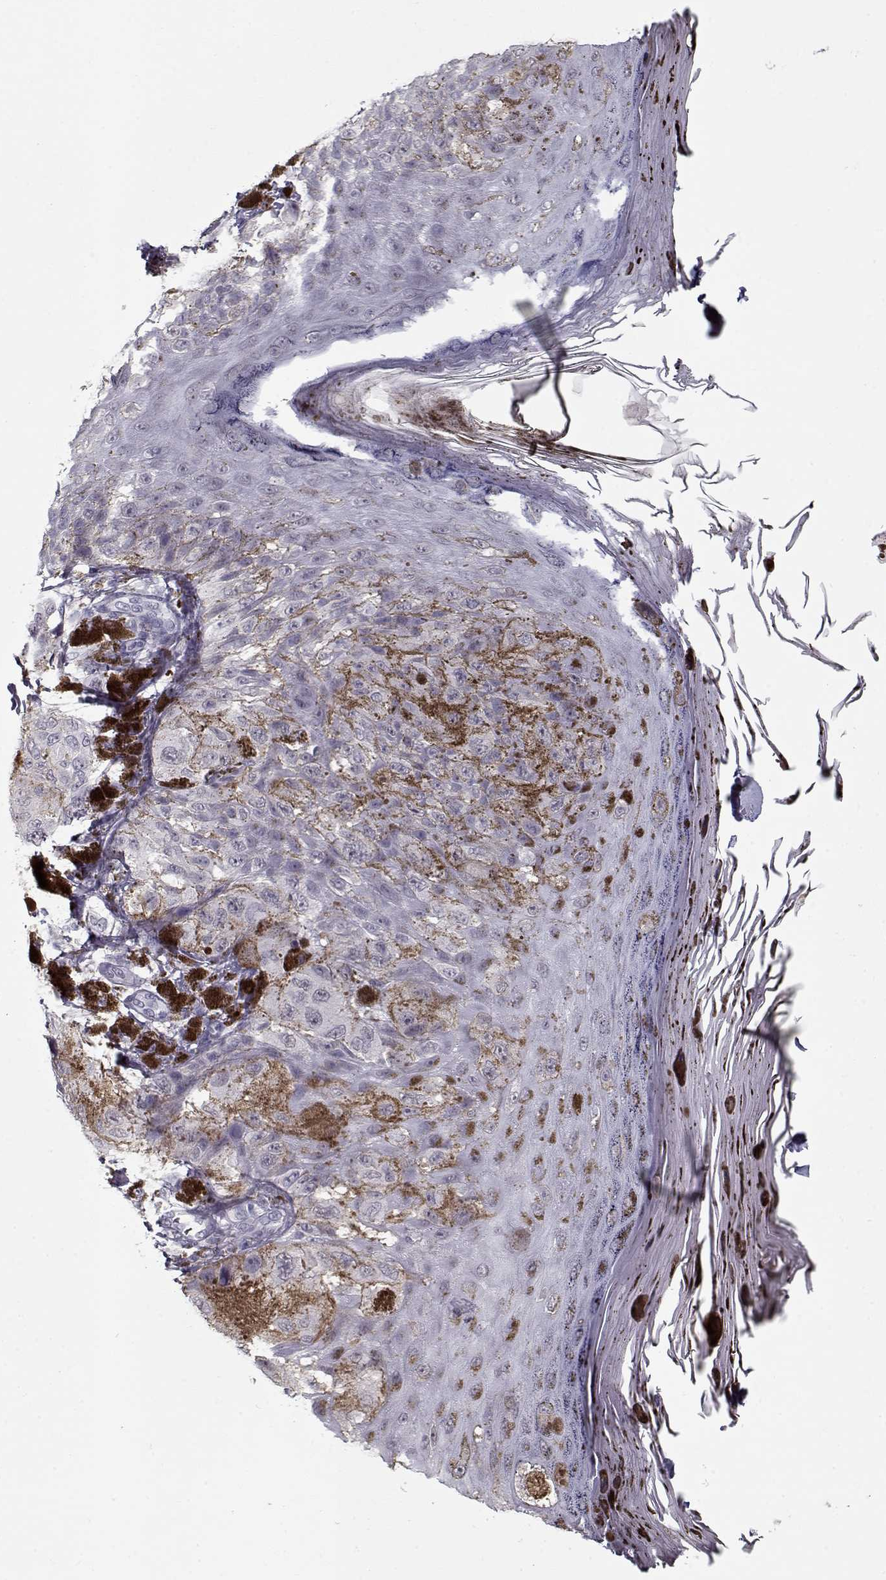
{"staining": {"intensity": "negative", "quantity": "none", "location": "none"}, "tissue": "melanoma", "cell_type": "Tumor cells", "image_type": "cancer", "snomed": [{"axis": "morphology", "description": "Malignant melanoma, NOS"}, {"axis": "topography", "description": "Skin"}], "caption": "Protein analysis of melanoma demonstrates no significant positivity in tumor cells.", "gene": "RNF32", "patient": {"sex": "male", "age": 36}}